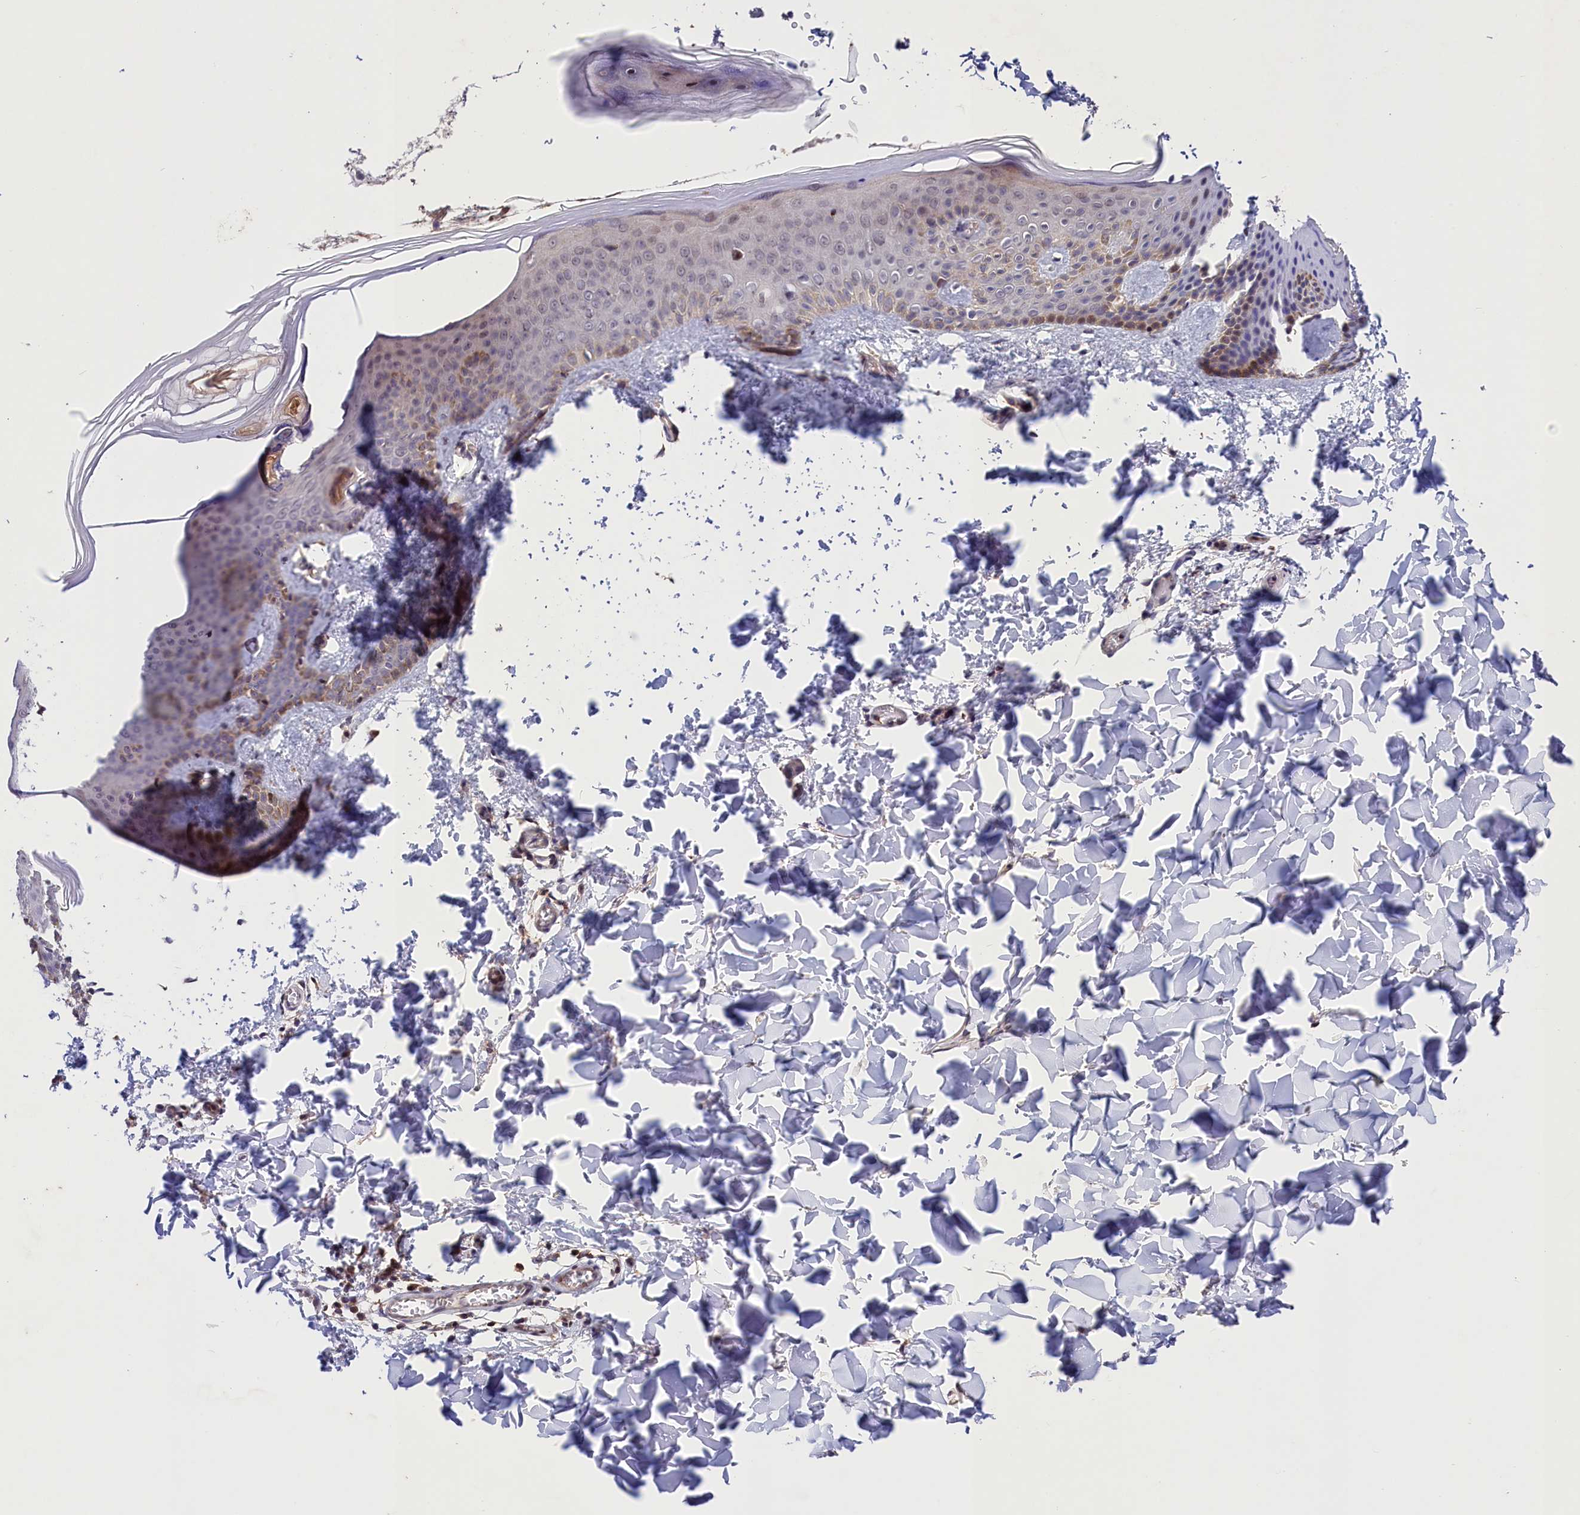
{"staining": {"intensity": "weak", "quantity": "<25%", "location": "cytoplasmic/membranous"}, "tissue": "skin", "cell_type": "Fibroblasts", "image_type": "normal", "snomed": [{"axis": "morphology", "description": "Normal tissue, NOS"}, {"axis": "topography", "description": "Skin"}], "caption": "There is no significant positivity in fibroblasts of skin. (DAB immunohistochemistry, high magnification).", "gene": "CACNA1H", "patient": {"sex": "male", "age": 36}}